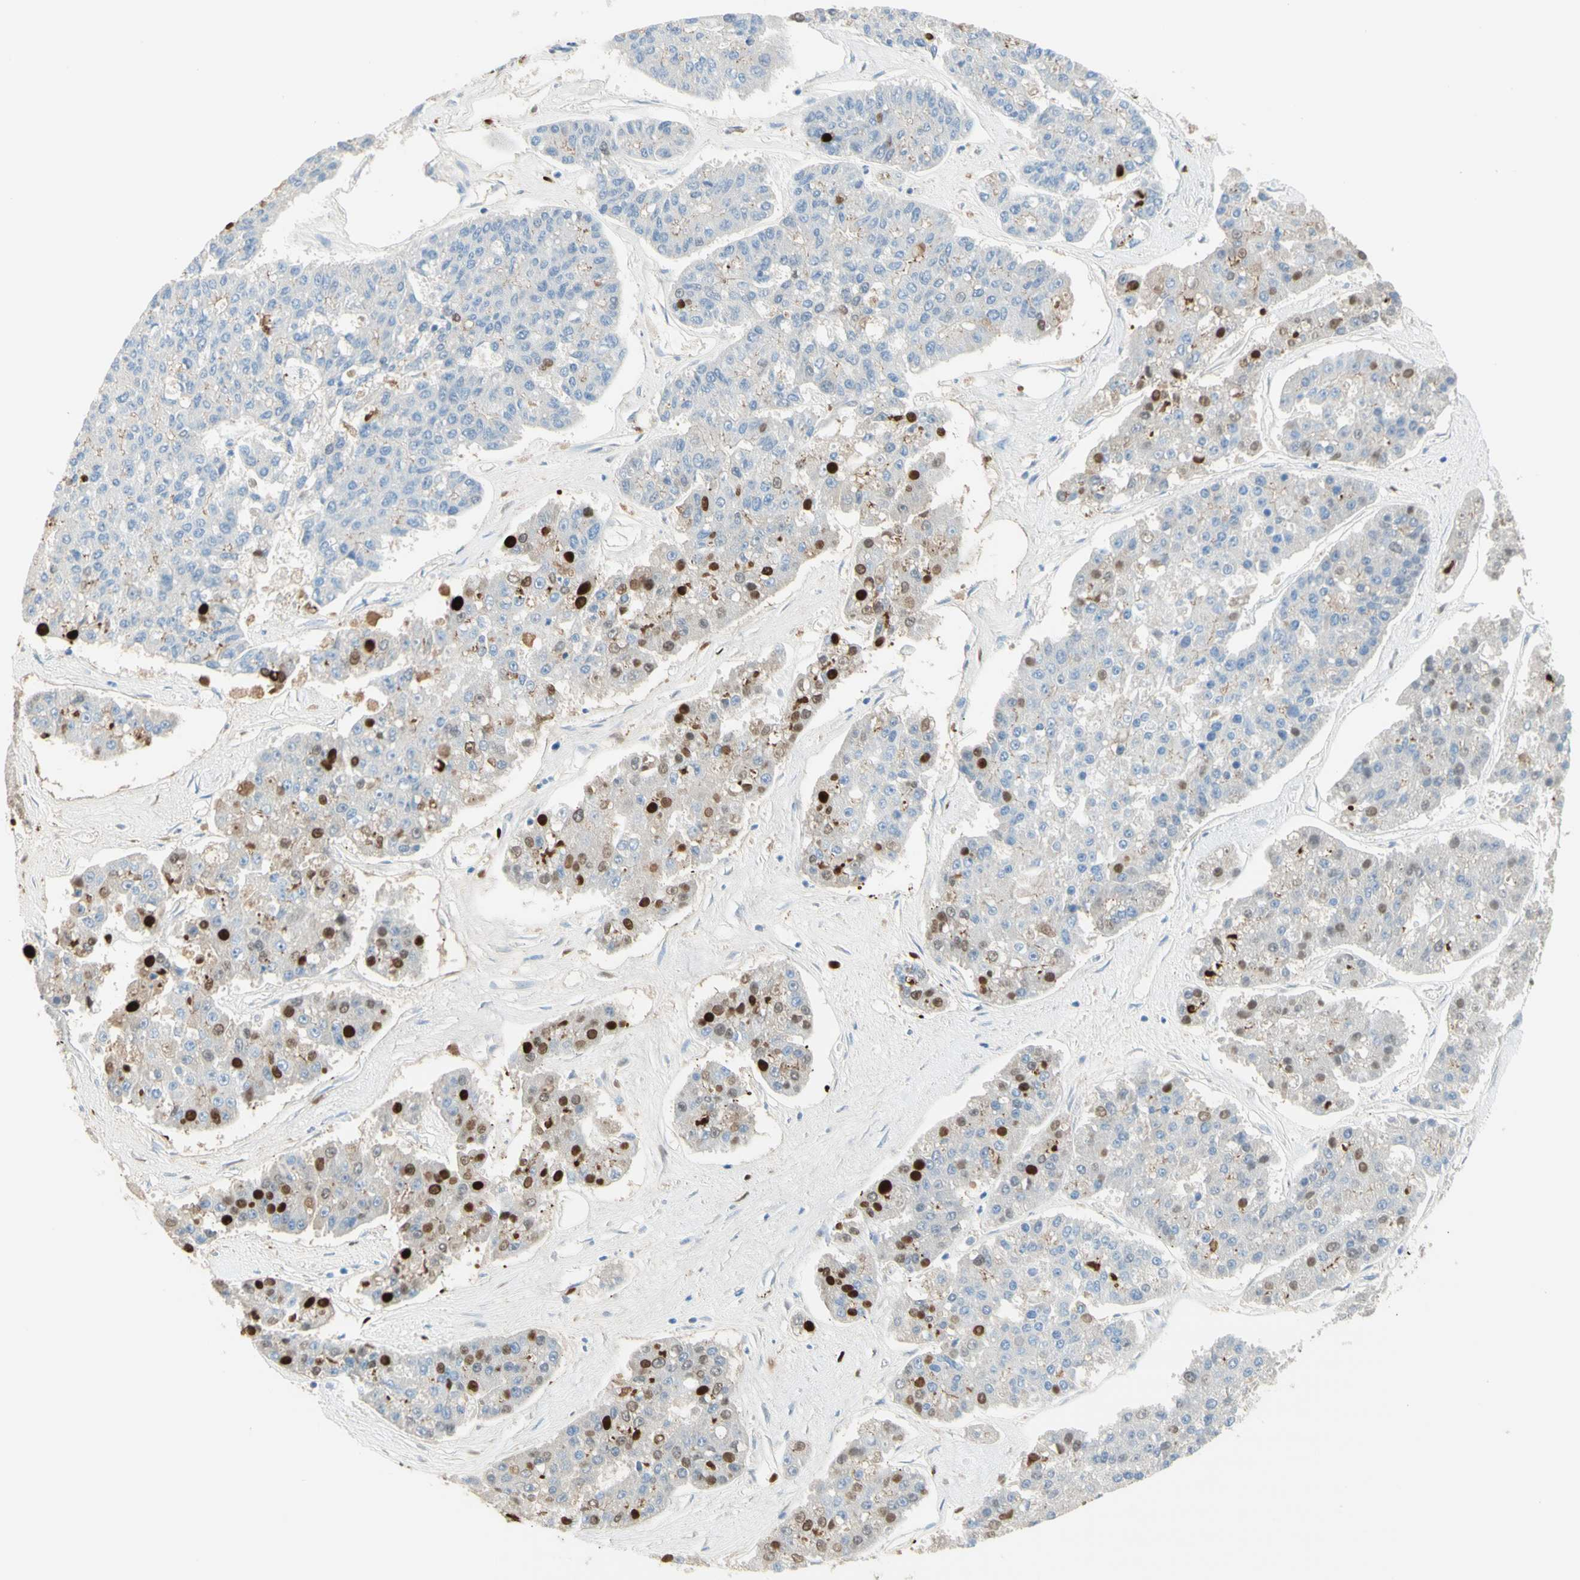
{"staining": {"intensity": "strong", "quantity": "25%-75%", "location": "nuclear"}, "tissue": "pancreatic cancer", "cell_type": "Tumor cells", "image_type": "cancer", "snomed": [{"axis": "morphology", "description": "Adenocarcinoma, NOS"}, {"axis": "topography", "description": "Pancreas"}], "caption": "A high amount of strong nuclear staining is present in about 25%-75% of tumor cells in pancreatic cancer tissue.", "gene": "NECTIN4", "patient": {"sex": "male", "age": 50}}